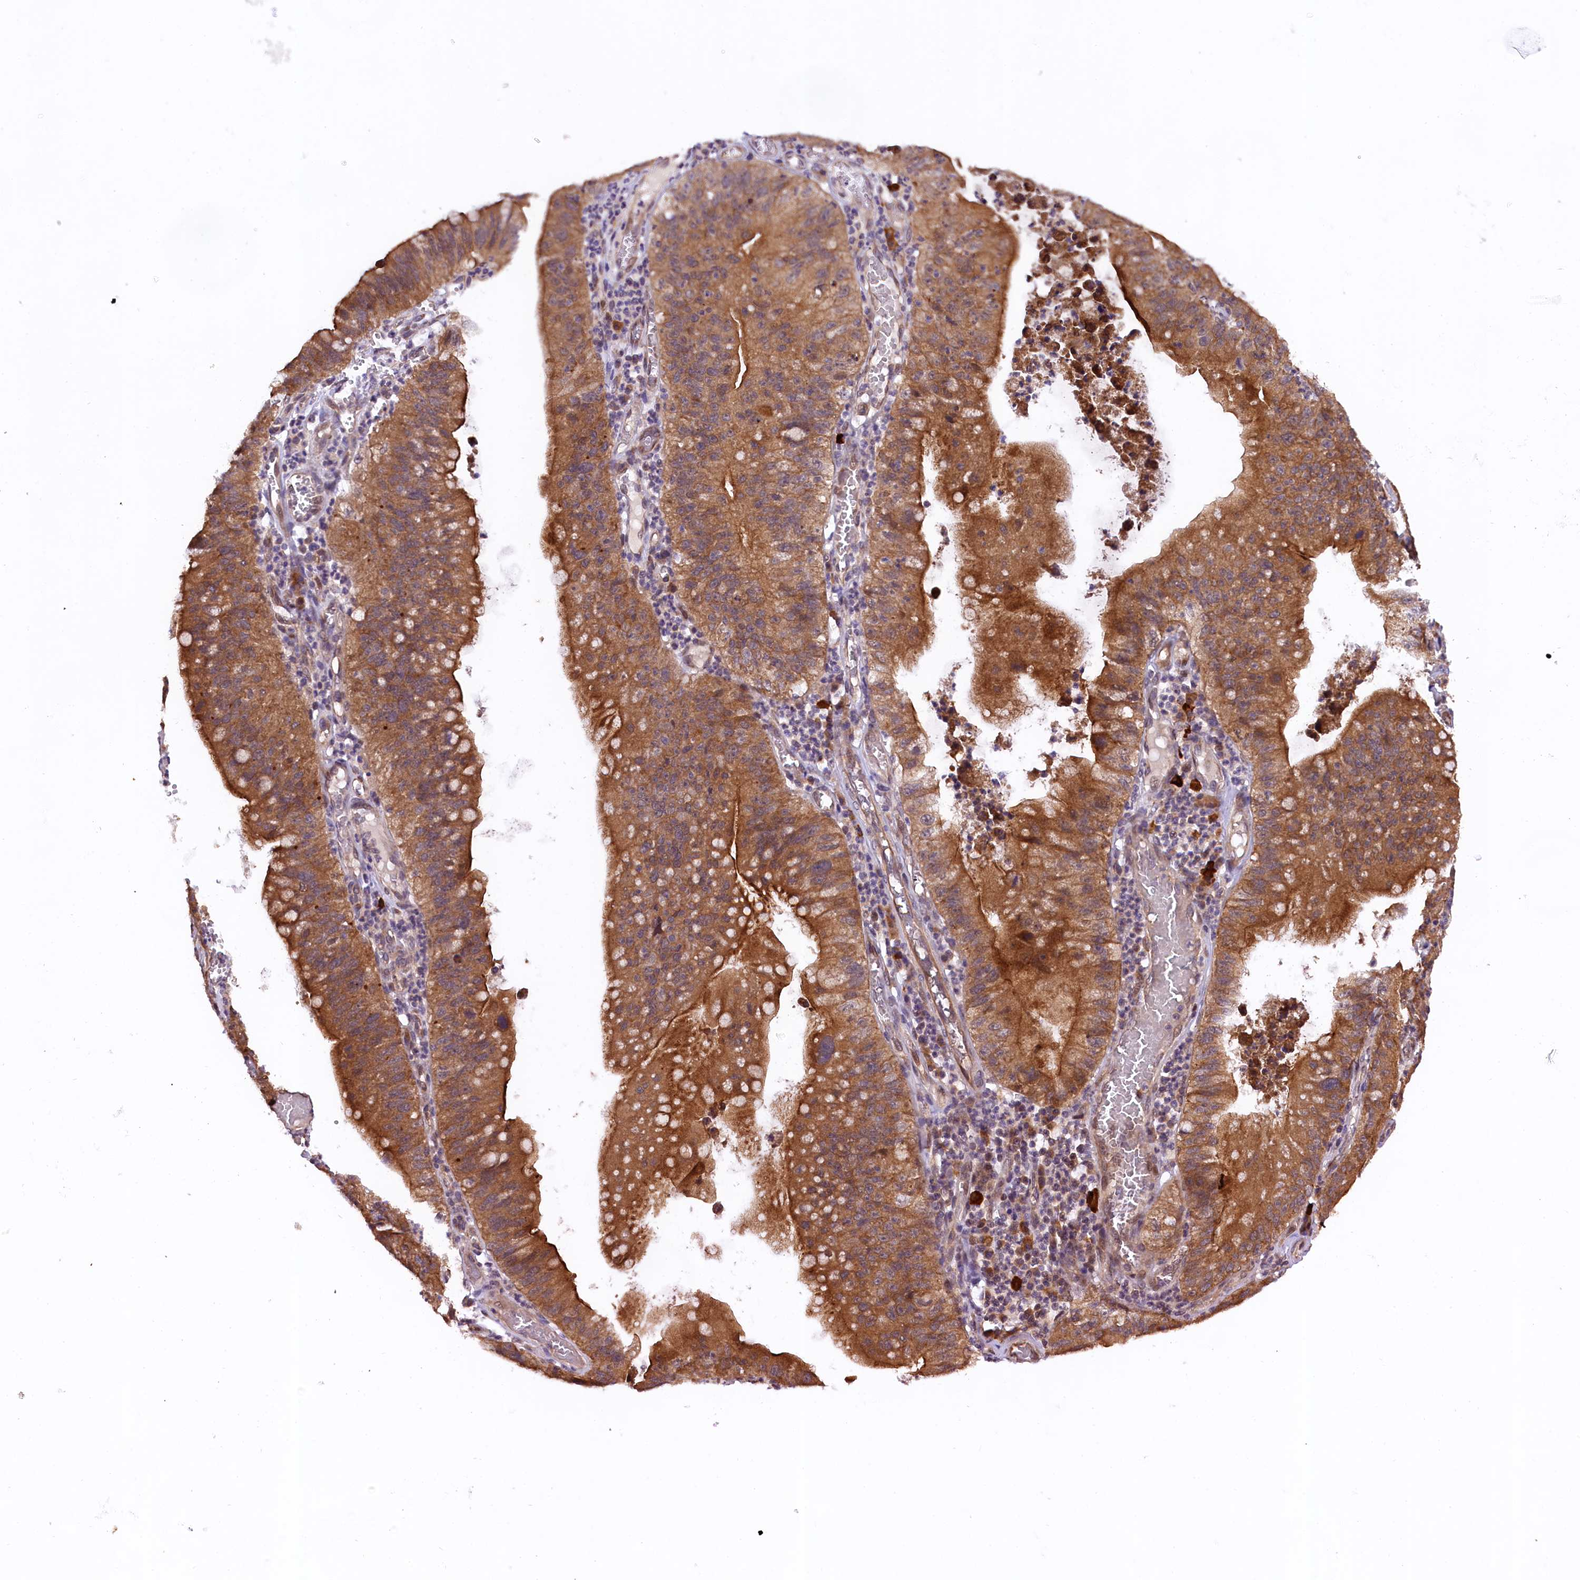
{"staining": {"intensity": "moderate", "quantity": ">75%", "location": "cytoplasmic/membranous"}, "tissue": "stomach cancer", "cell_type": "Tumor cells", "image_type": "cancer", "snomed": [{"axis": "morphology", "description": "Adenocarcinoma, NOS"}, {"axis": "topography", "description": "Stomach"}], "caption": "An IHC histopathology image of neoplastic tissue is shown. Protein staining in brown shows moderate cytoplasmic/membranous positivity in stomach cancer (adenocarcinoma) within tumor cells.", "gene": "DOHH", "patient": {"sex": "male", "age": 59}}